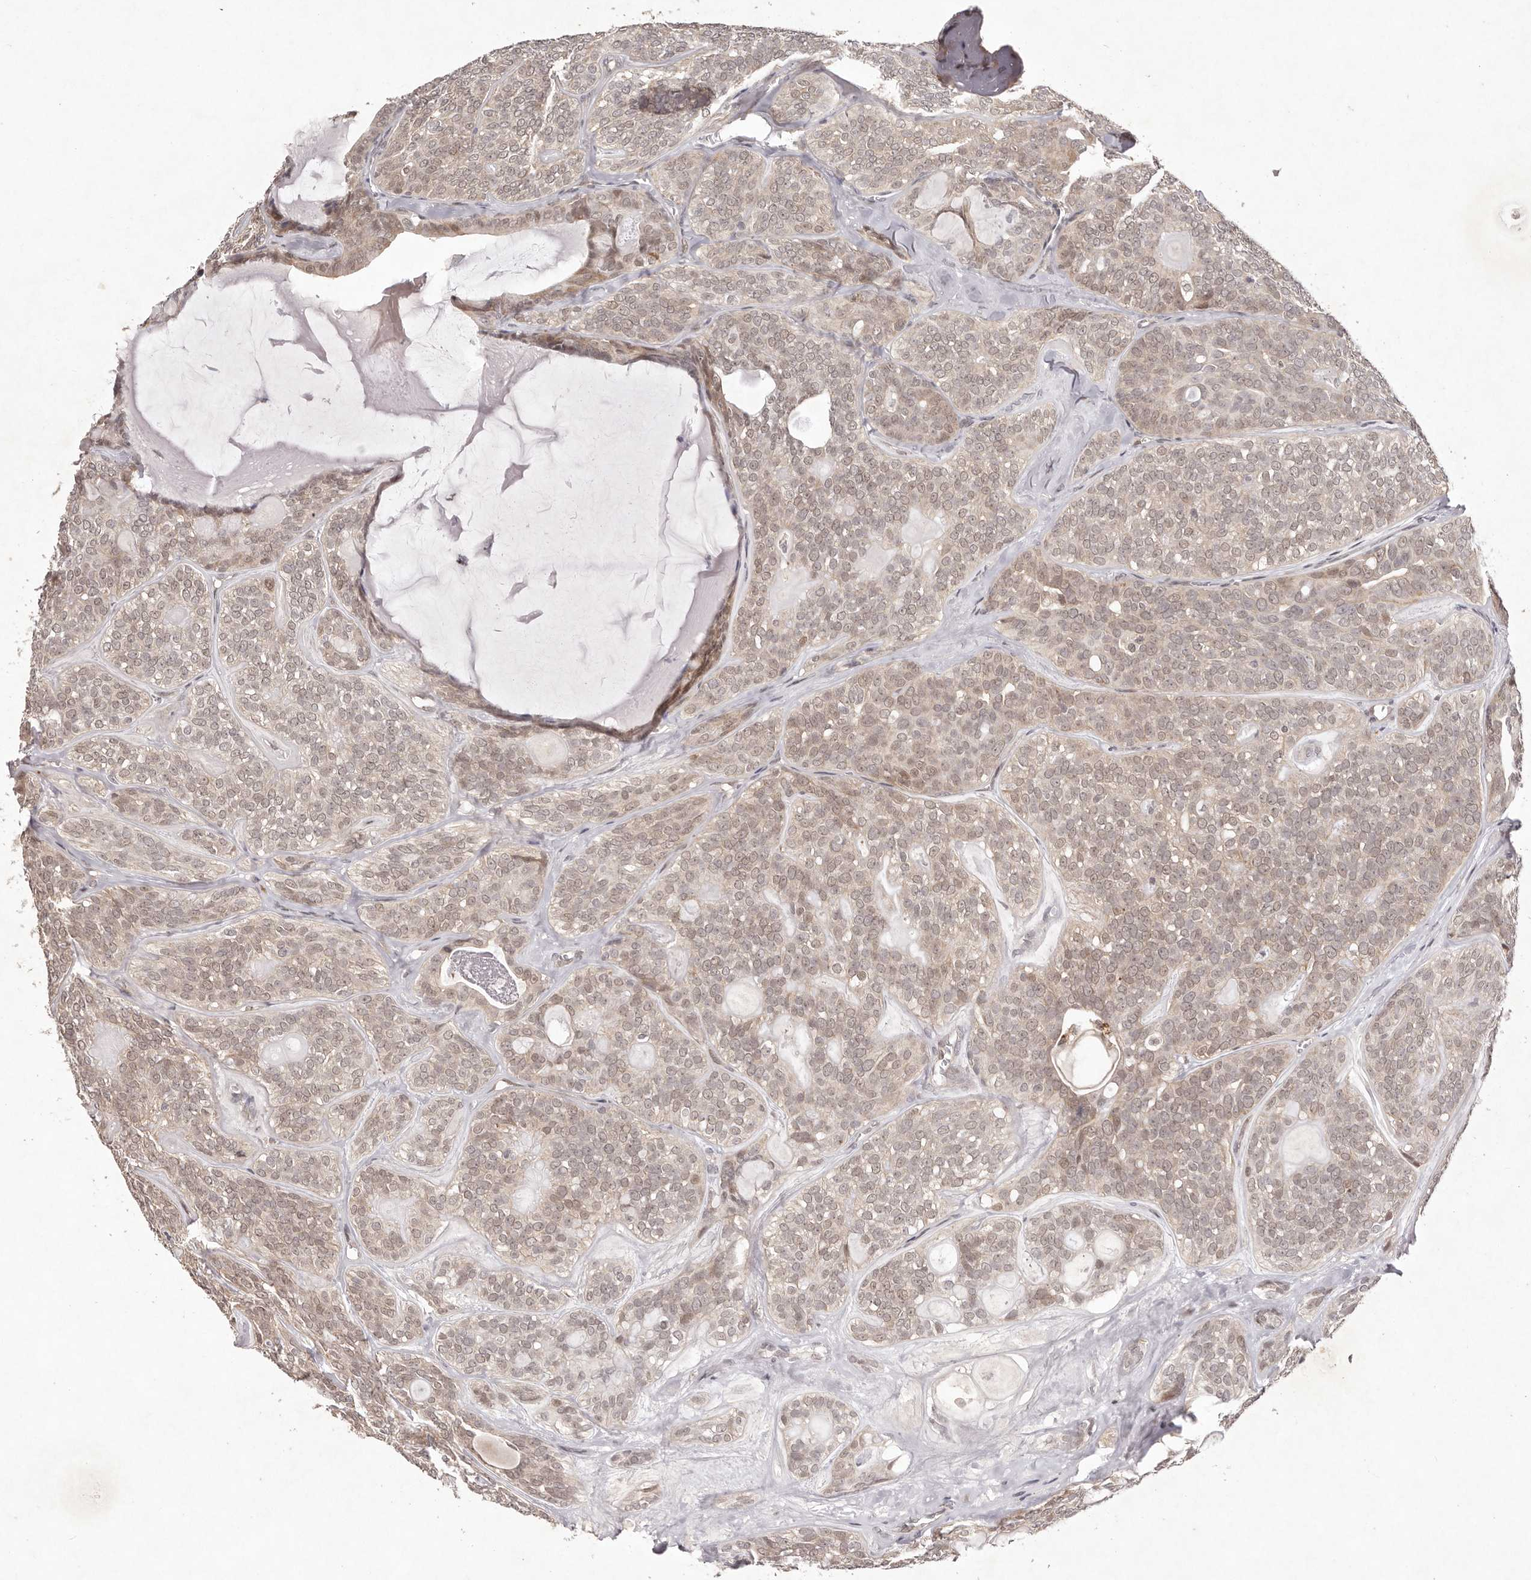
{"staining": {"intensity": "weak", "quantity": ">75%", "location": "cytoplasmic/membranous,nuclear"}, "tissue": "head and neck cancer", "cell_type": "Tumor cells", "image_type": "cancer", "snomed": [{"axis": "morphology", "description": "Adenocarcinoma, NOS"}, {"axis": "topography", "description": "Head-Neck"}], "caption": "Immunohistochemistry micrograph of human adenocarcinoma (head and neck) stained for a protein (brown), which shows low levels of weak cytoplasmic/membranous and nuclear staining in approximately >75% of tumor cells.", "gene": "BUD31", "patient": {"sex": "male", "age": 66}}